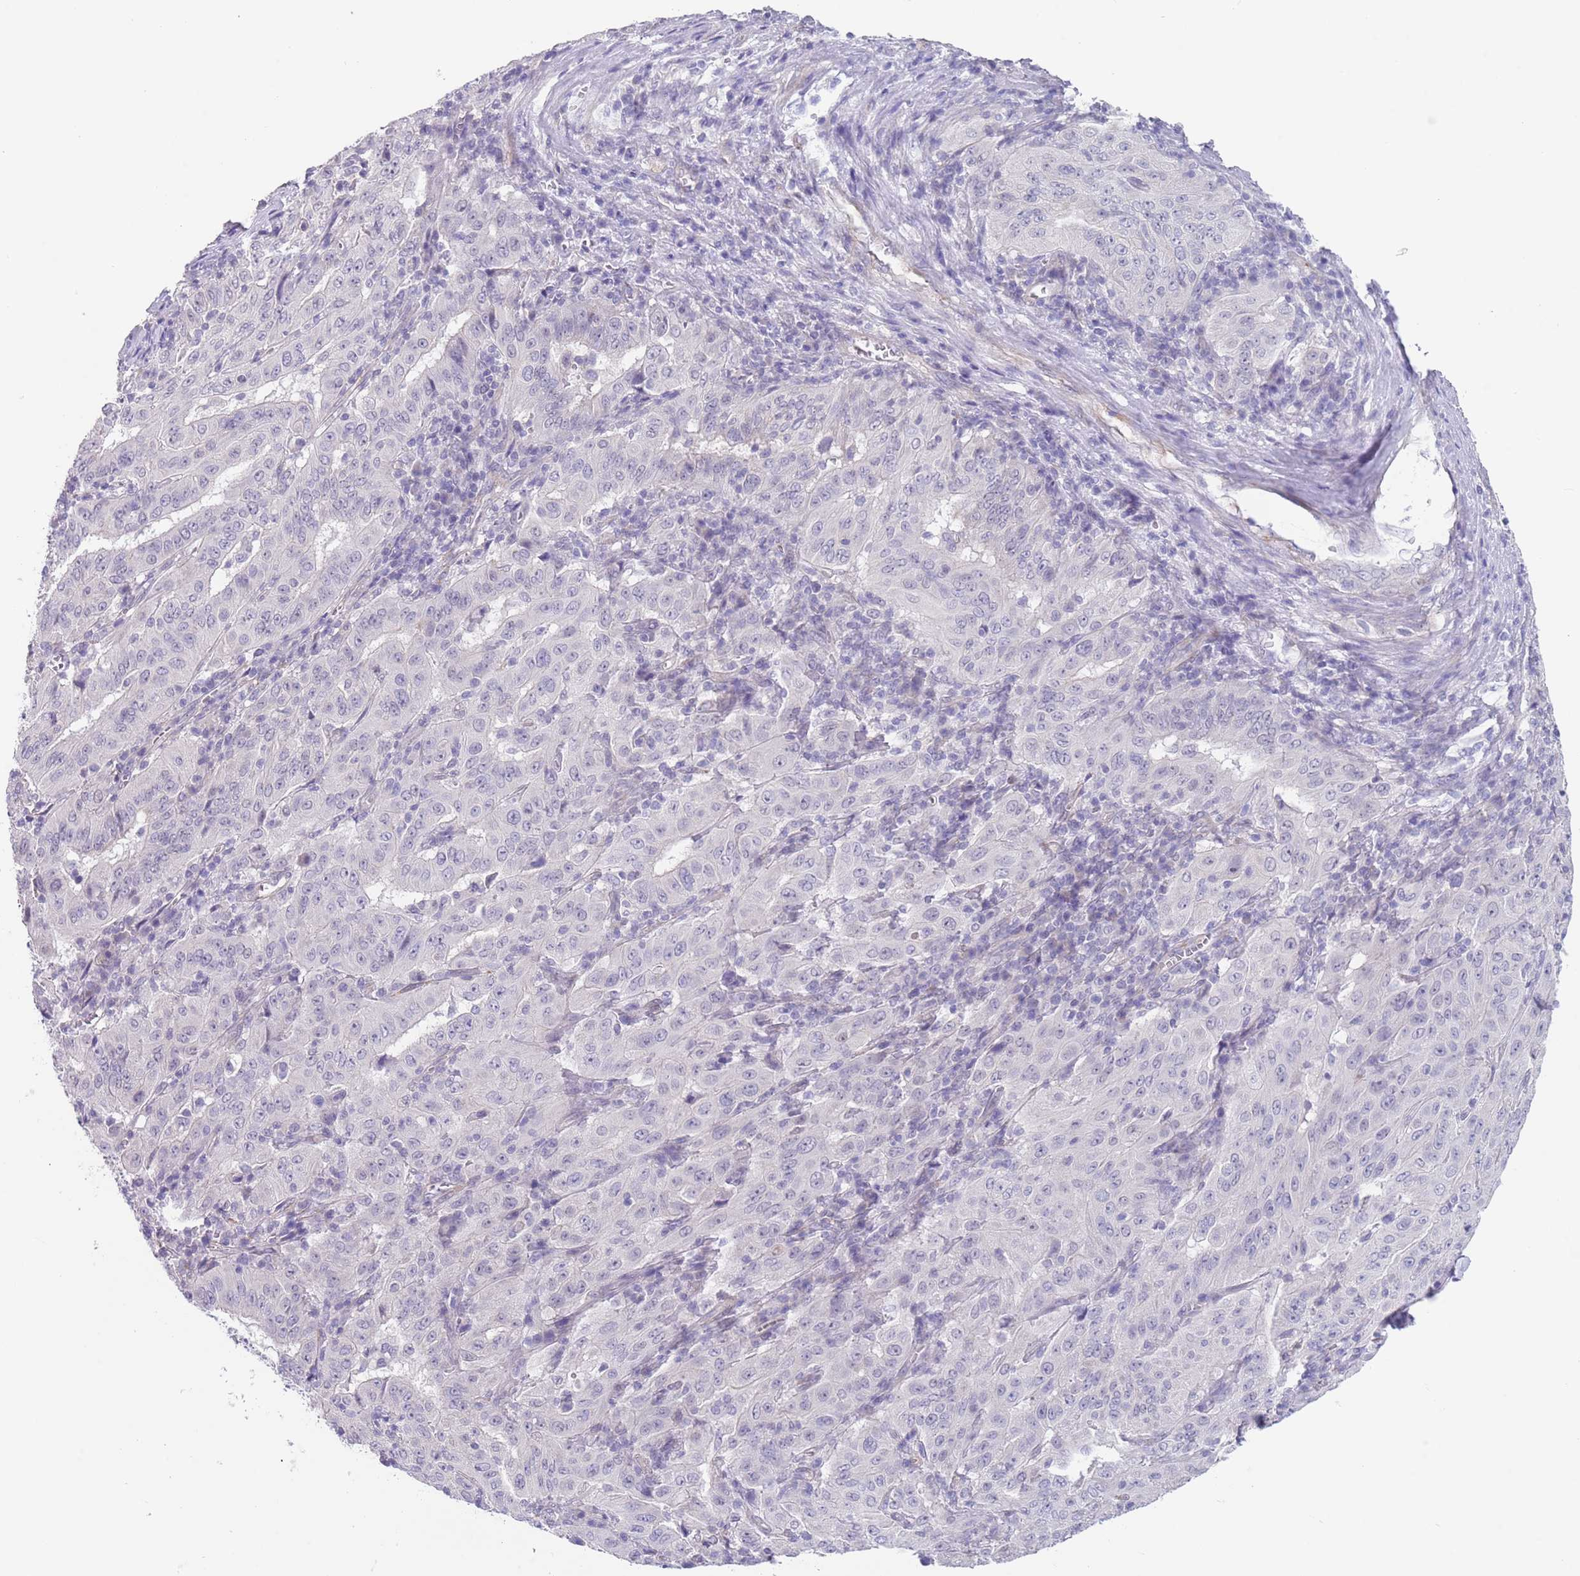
{"staining": {"intensity": "negative", "quantity": "none", "location": "none"}, "tissue": "pancreatic cancer", "cell_type": "Tumor cells", "image_type": "cancer", "snomed": [{"axis": "morphology", "description": "Adenocarcinoma, NOS"}, {"axis": "topography", "description": "Pancreas"}], "caption": "The photomicrograph exhibits no staining of tumor cells in pancreatic adenocarcinoma. Brightfield microscopy of IHC stained with DAB (3,3'-diaminobenzidine) (brown) and hematoxylin (blue), captured at high magnification.", "gene": "RNF169", "patient": {"sex": "male", "age": 63}}